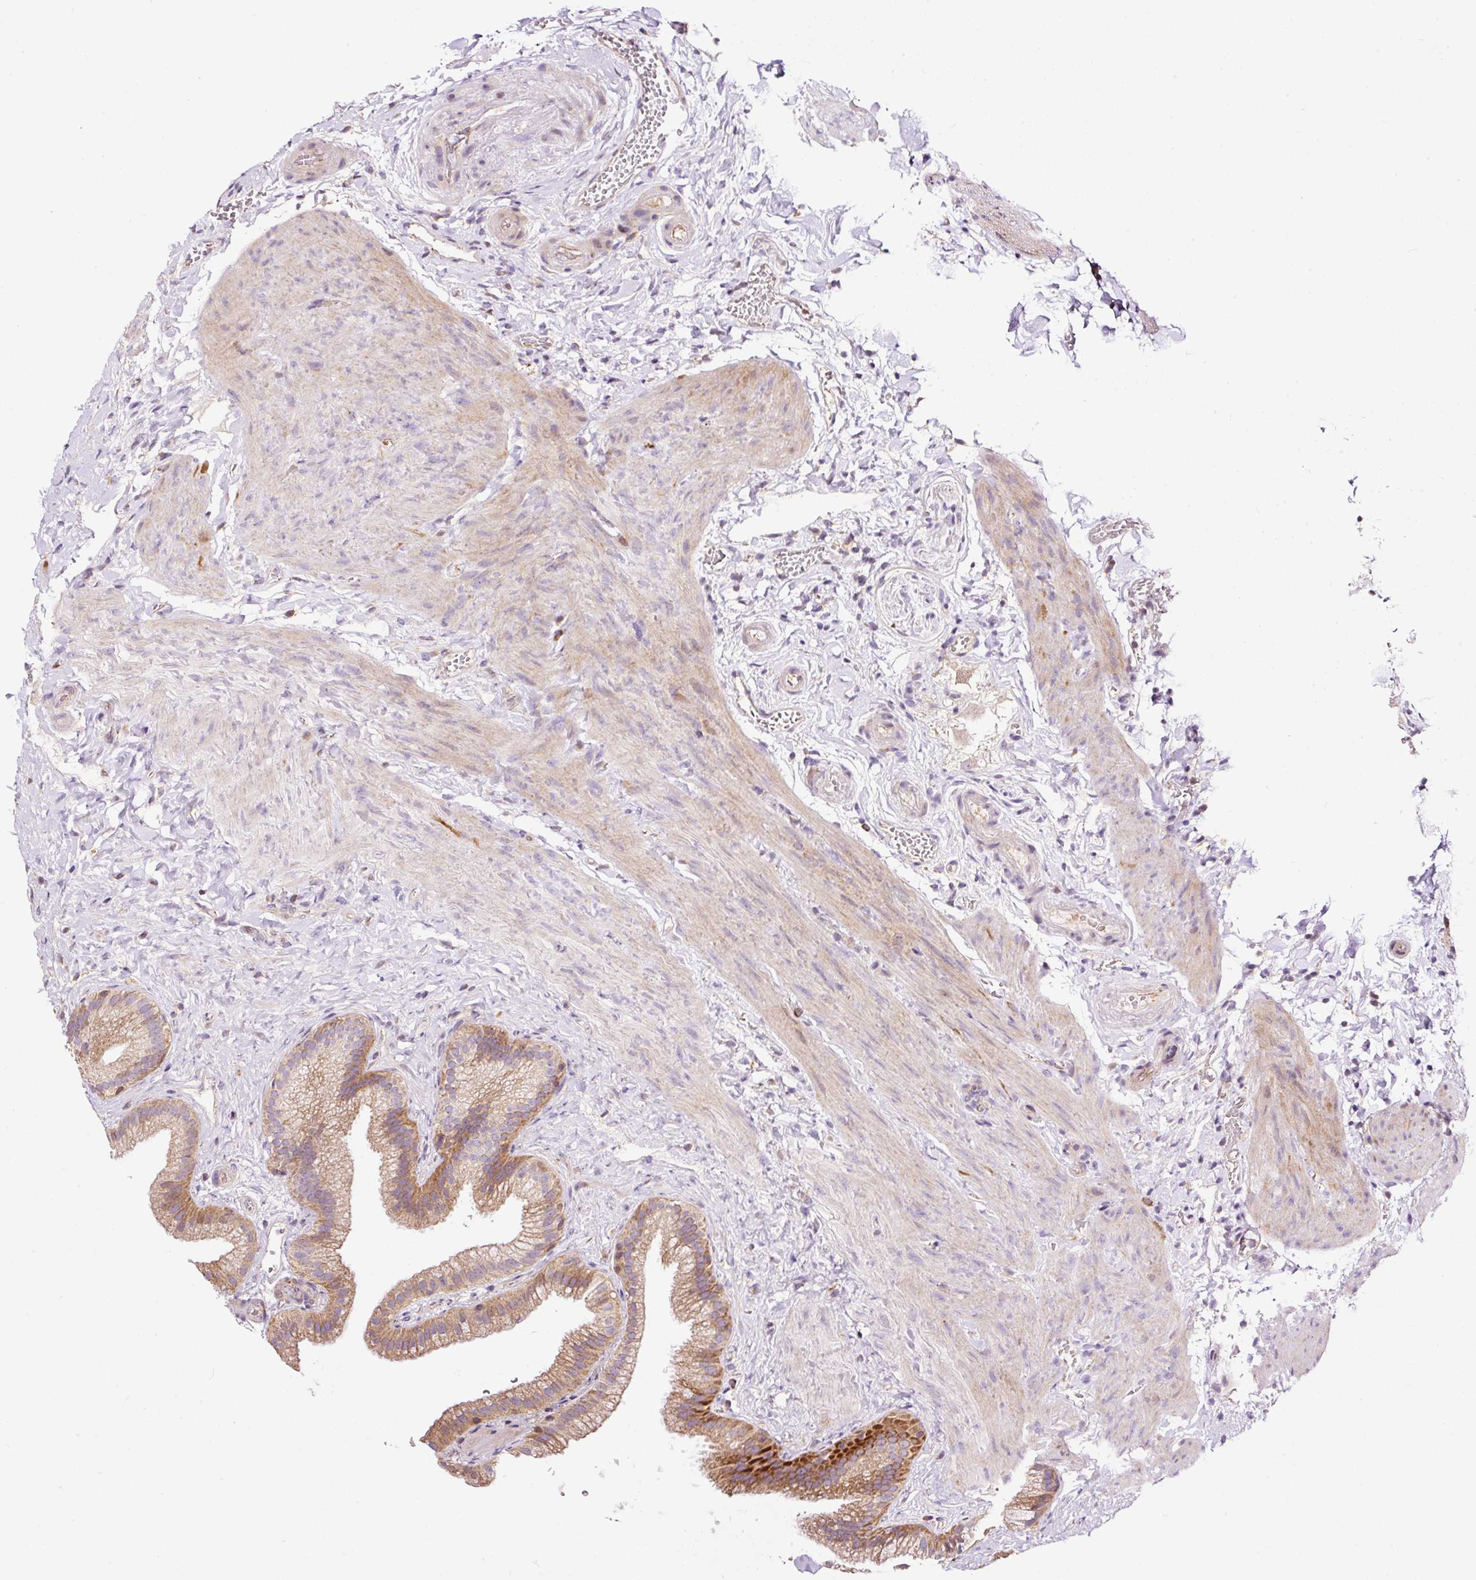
{"staining": {"intensity": "moderate", "quantity": "25%-75%", "location": "cytoplasmic/membranous"}, "tissue": "gallbladder", "cell_type": "Glandular cells", "image_type": "normal", "snomed": [{"axis": "morphology", "description": "Normal tissue, NOS"}, {"axis": "topography", "description": "Gallbladder"}], "caption": "Brown immunohistochemical staining in benign gallbladder displays moderate cytoplasmic/membranous staining in about 25%-75% of glandular cells. Ihc stains the protein in brown and the nuclei are stained blue.", "gene": "BOLA3", "patient": {"sex": "female", "age": 63}}